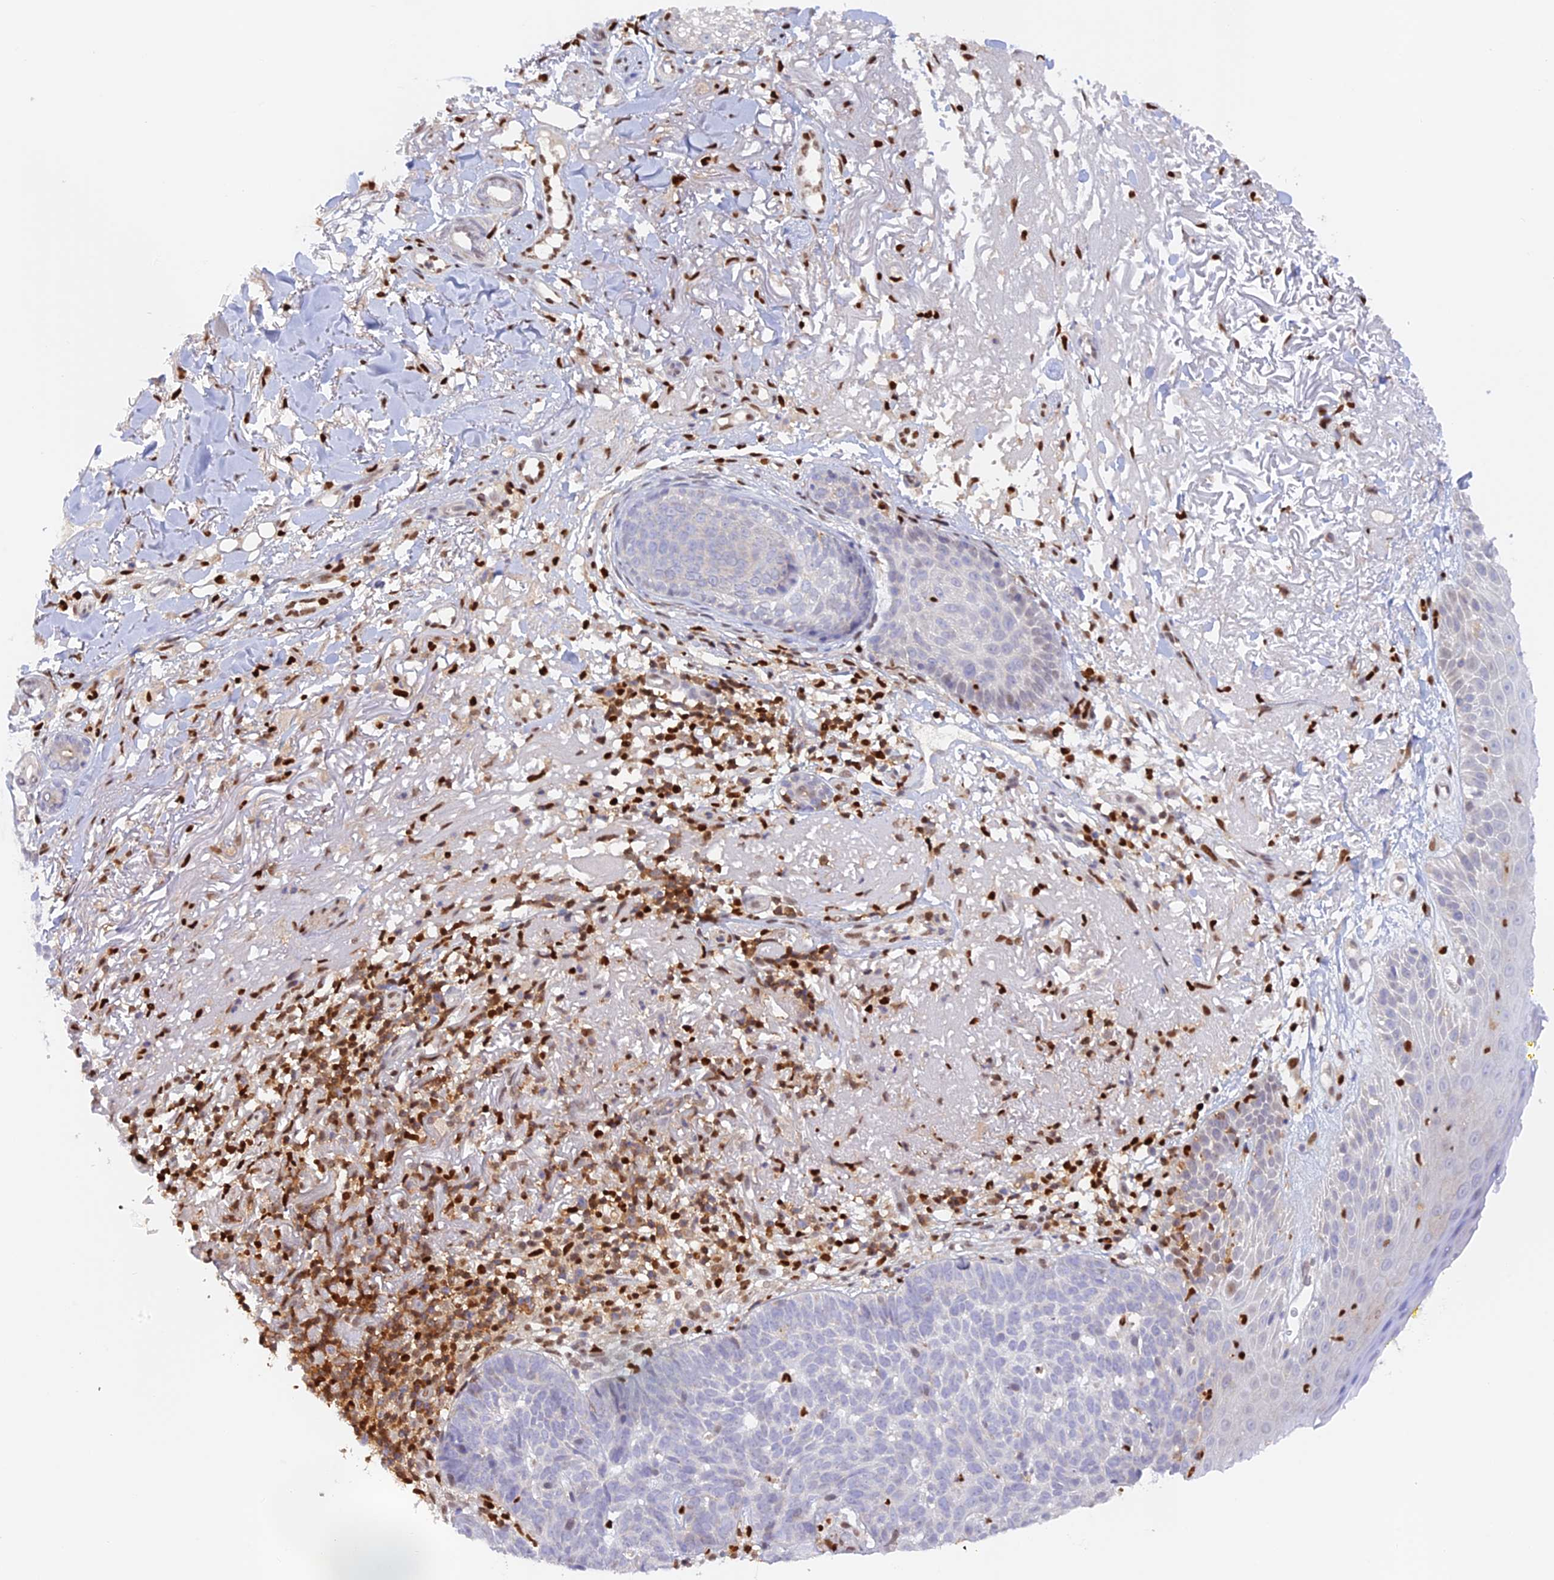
{"staining": {"intensity": "negative", "quantity": "none", "location": "none"}, "tissue": "skin cancer", "cell_type": "Tumor cells", "image_type": "cancer", "snomed": [{"axis": "morphology", "description": "Basal cell carcinoma"}, {"axis": "topography", "description": "Skin"}], "caption": "Immunohistochemistry (IHC) photomicrograph of skin cancer (basal cell carcinoma) stained for a protein (brown), which exhibits no positivity in tumor cells.", "gene": "DENND1C", "patient": {"sex": "female", "age": 78}}